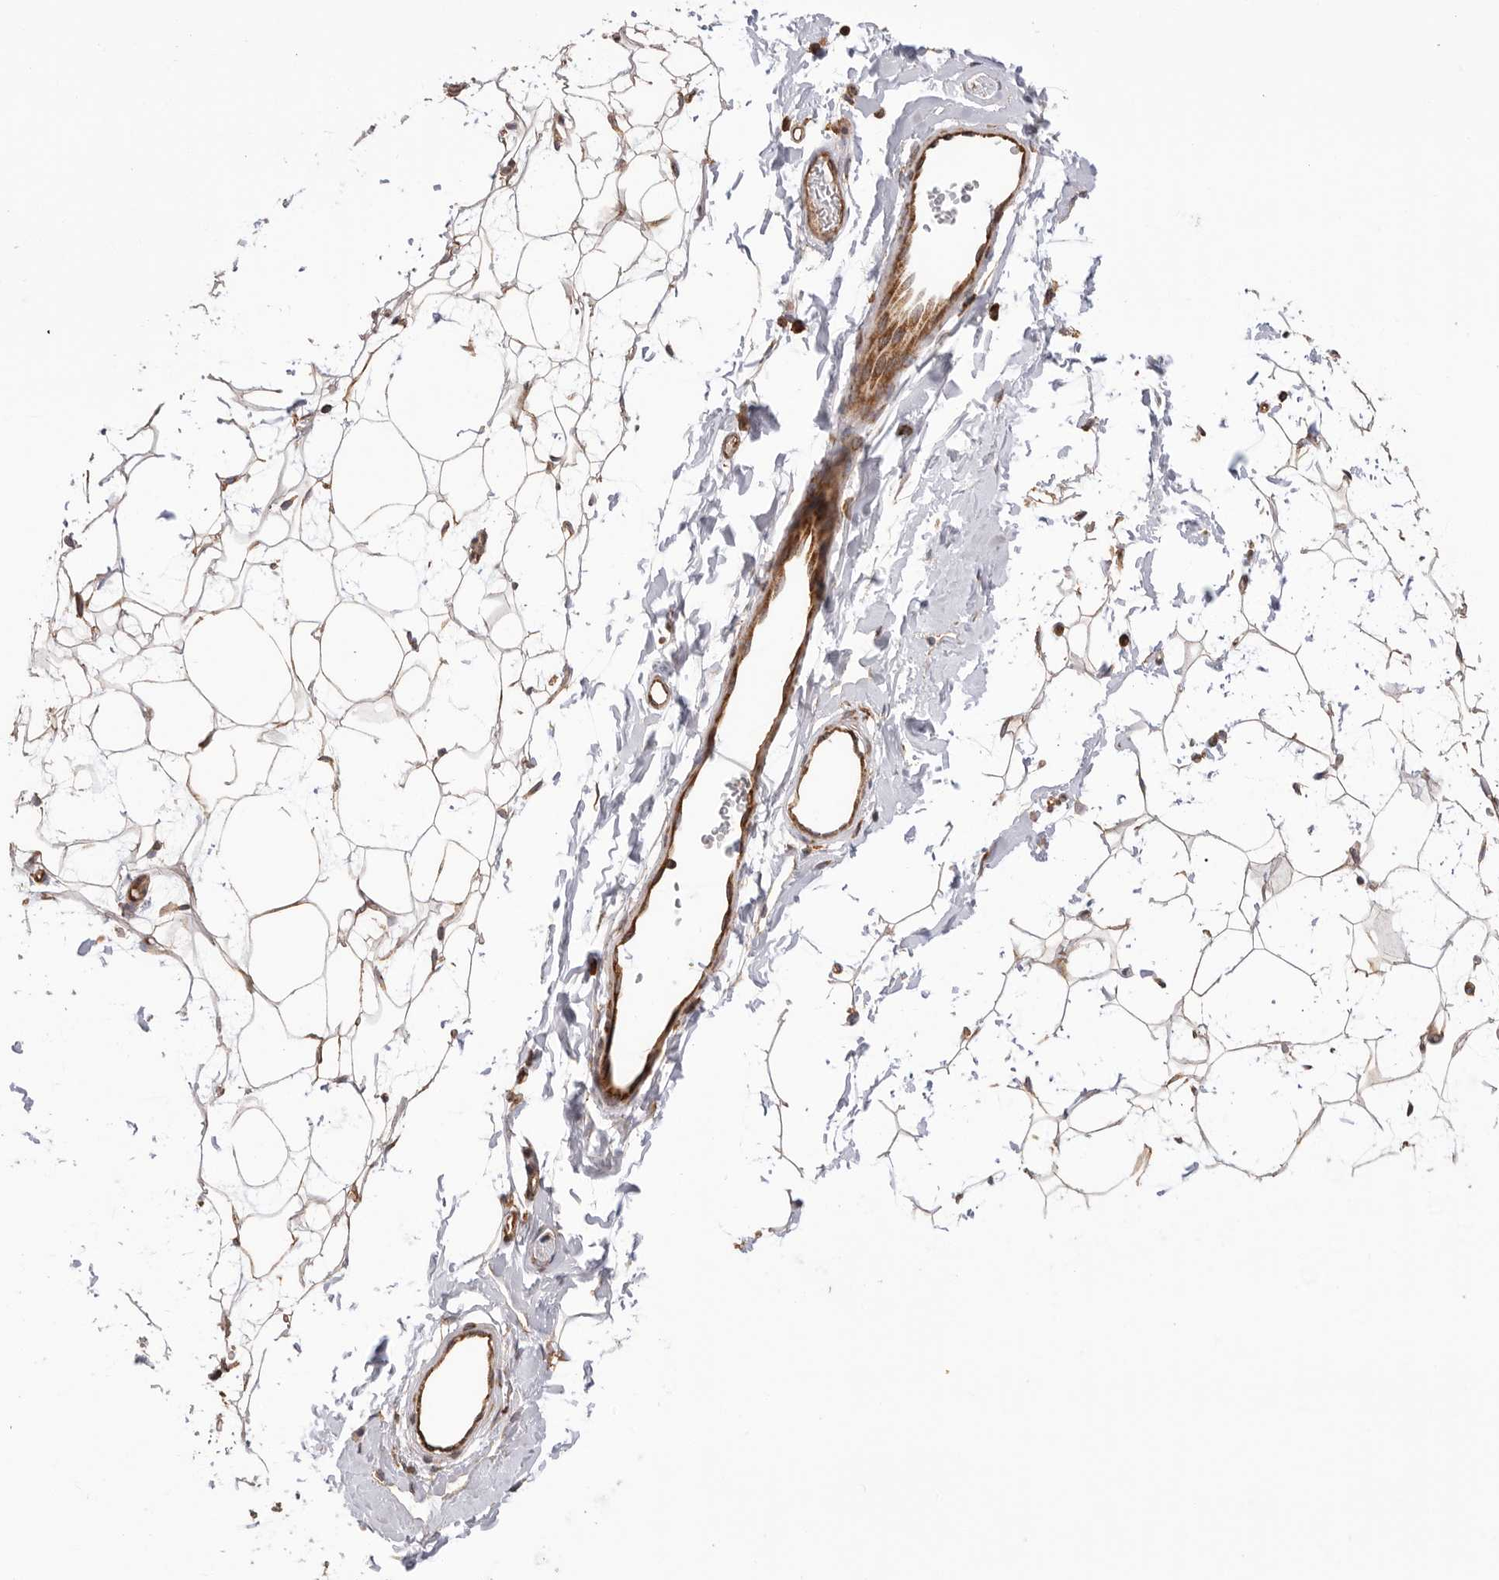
{"staining": {"intensity": "moderate", "quantity": ">75%", "location": "cytoplasmic/membranous"}, "tissue": "adipose tissue", "cell_type": "Adipocytes", "image_type": "normal", "snomed": [{"axis": "morphology", "description": "Normal tissue, NOS"}, {"axis": "topography", "description": "Breast"}], "caption": "Protein staining demonstrates moderate cytoplasmic/membranous staining in approximately >75% of adipocytes in unremarkable adipose tissue. The protein of interest is stained brown, and the nuclei are stained in blue (DAB IHC with brightfield microscopy, high magnification).", "gene": "SERBP1", "patient": {"sex": "female", "age": 23}}